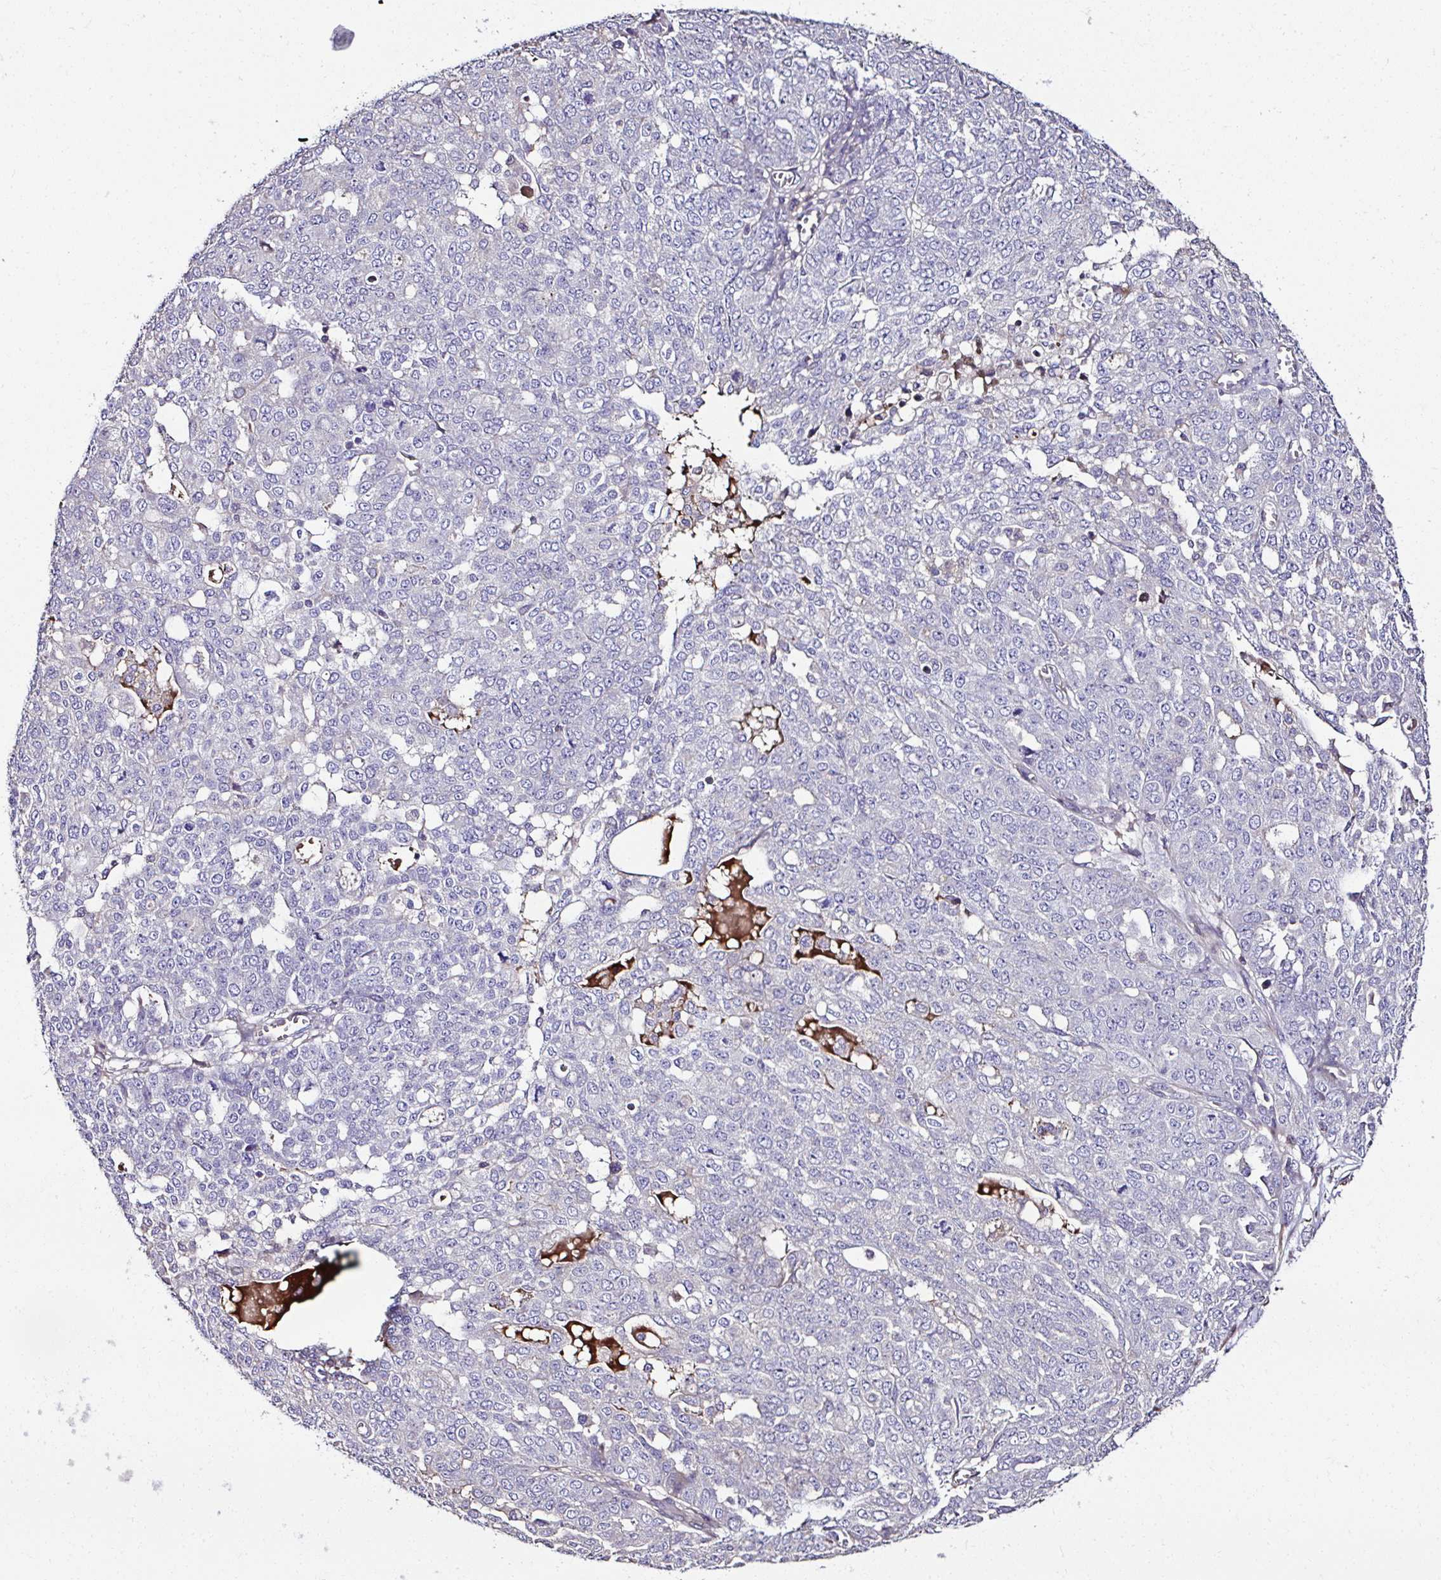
{"staining": {"intensity": "negative", "quantity": "none", "location": "none"}, "tissue": "ovarian cancer", "cell_type": "Tumor cells", "image_type": "cancer", "snomed": [{"axis": "morphology", "description": "Cystadenocarcinoma, serous, NOS"}, {"axis": "topography", "description": "Soft tissue"}, {"axis": "topography", "description": "Ovary"}], "caption": "Protein analysis of serous cystadenocarcinoma (ovarian) shows no significant positivity in tumor cells.", "gene": "CCDC85C", "patient": {"sex": "female", "age": 57}}